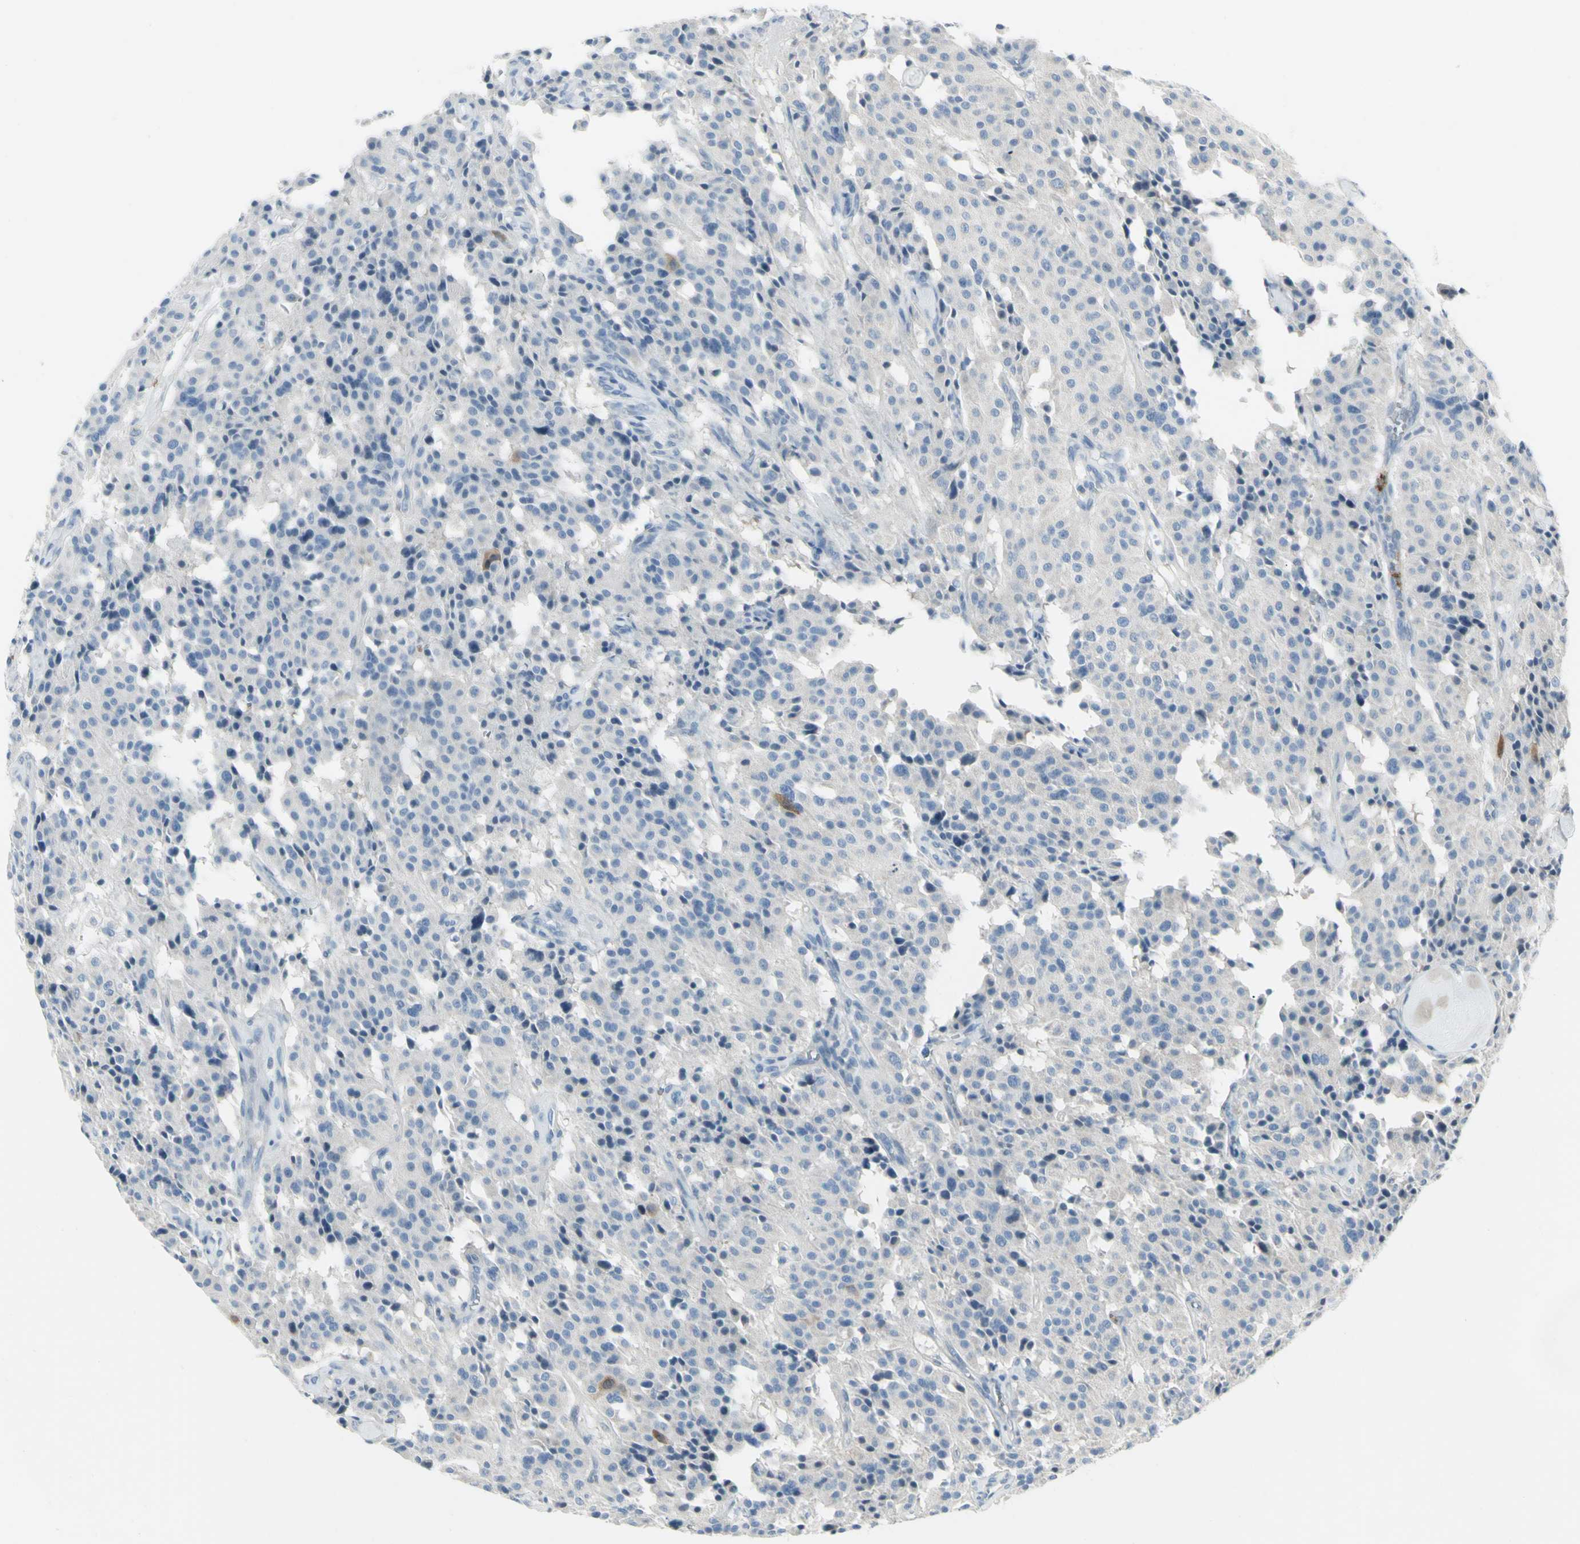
{"staining": {"intensity": "moderate", "quantity": "<25%", "location": "cytoplasmic/membranous"}, "tissue": "carcinoid", "cell_type": "Tumor cells", "image_type": "cancer", "snomed": [{"axis": "morphology", "description": "Carcinoid, malignant, NOS"}, {"axis": "topography", "description": "Lung"}], "caption": "Brown immunohistochemical staining in carcinoid (malignant) demonstrates moderate cytoplasmic/membranous positivity in approximately <25% of tumor cells. (DAB = brown stain, brightfield microscopy at high magnification).", "gene": "CCNB2", "patient": {"sex": "male", "age": 30}}